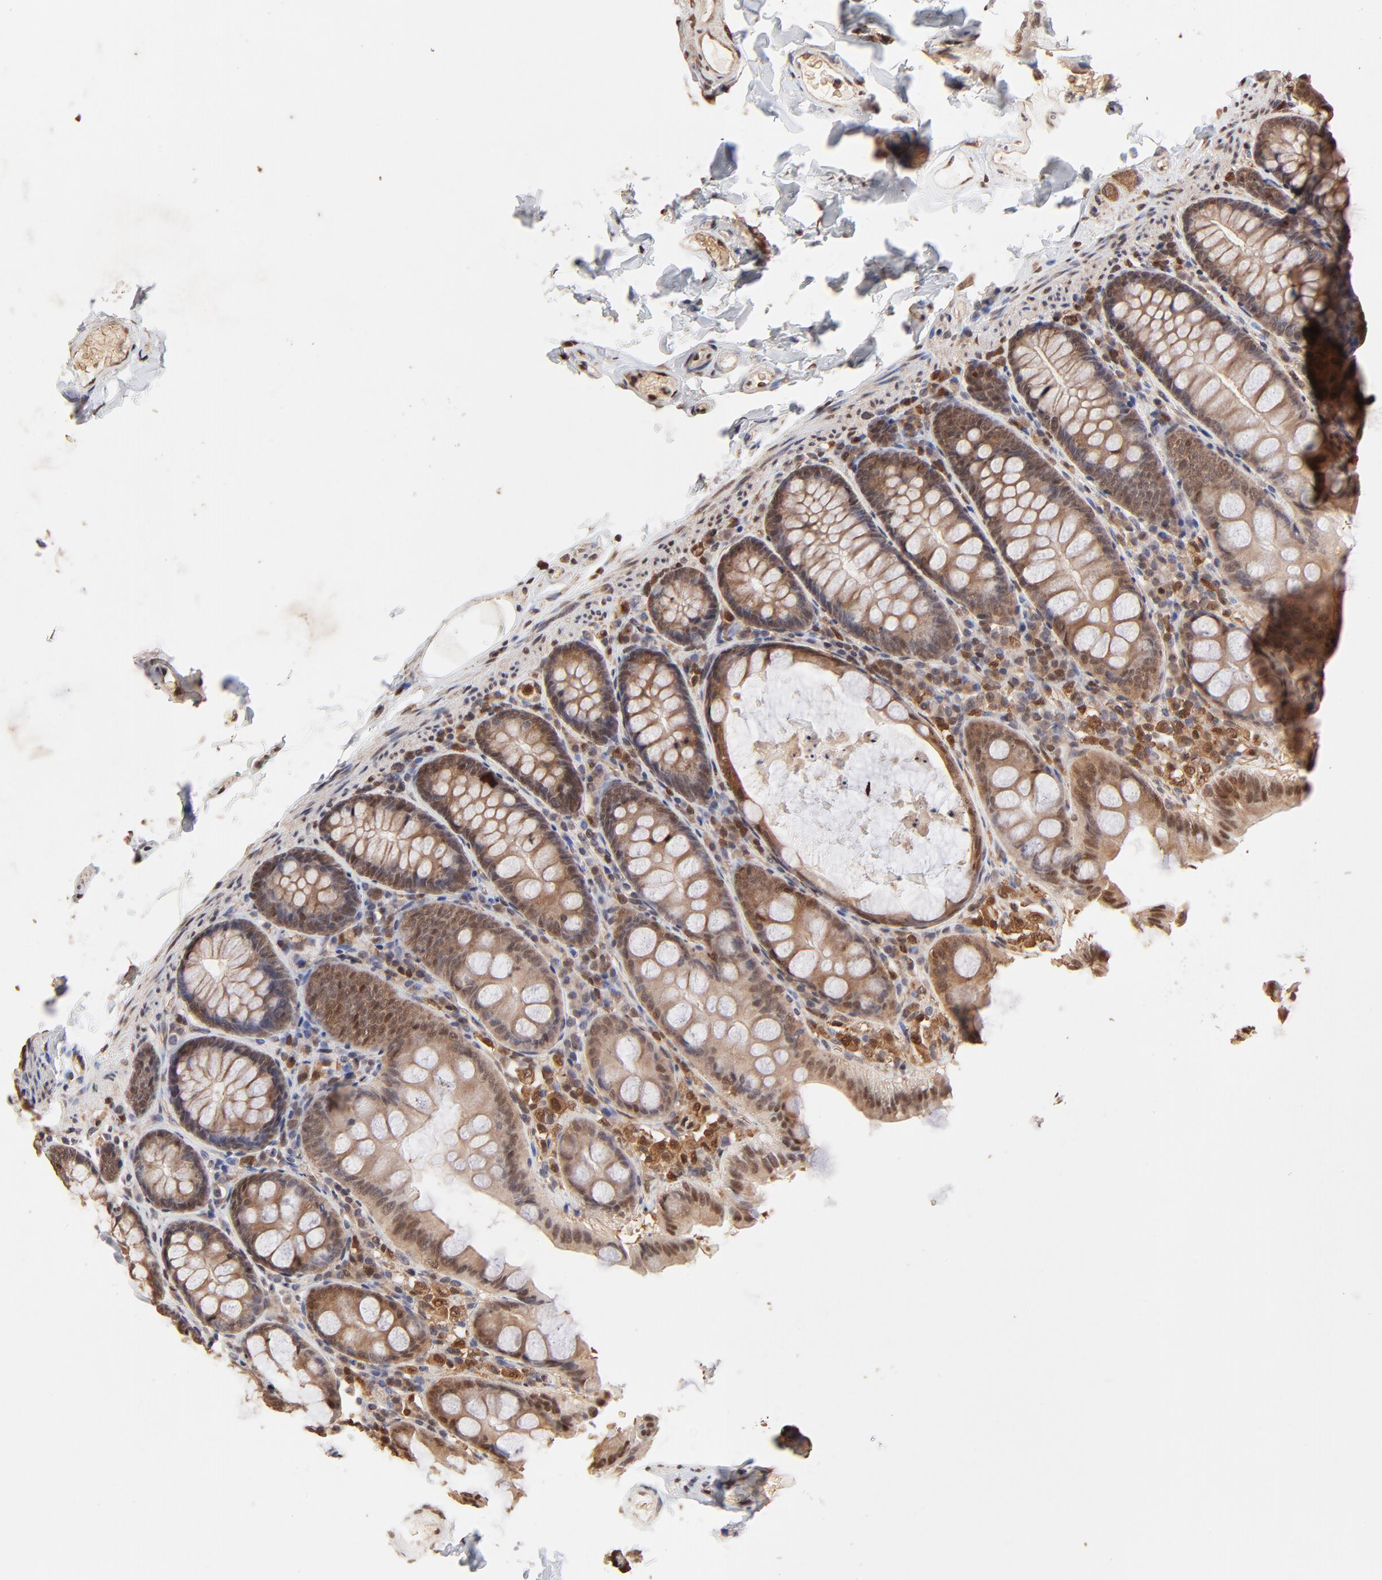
{"staining": {"intensity": "moderate", "quantity": ">75%", "location": "cytoplasmic/membranous,nuclear"}, "tissue": "colon", "cell_type": "Endothelial cells", "image_type": "normal", "snomed": [{"axis": "morphology", "description": "Normal tissue, NOS"}, {"axis": "topography", "description": "Colon"}], "caption": "Moderate cytoplasmic/membranous,nuclear expression for a protein is identified in approximately >75% of endothelial cells of normal colon using immunohistochemistry (IHC).", "gene": "CASP1", "patient": {"sex": "female", "age": 61}}